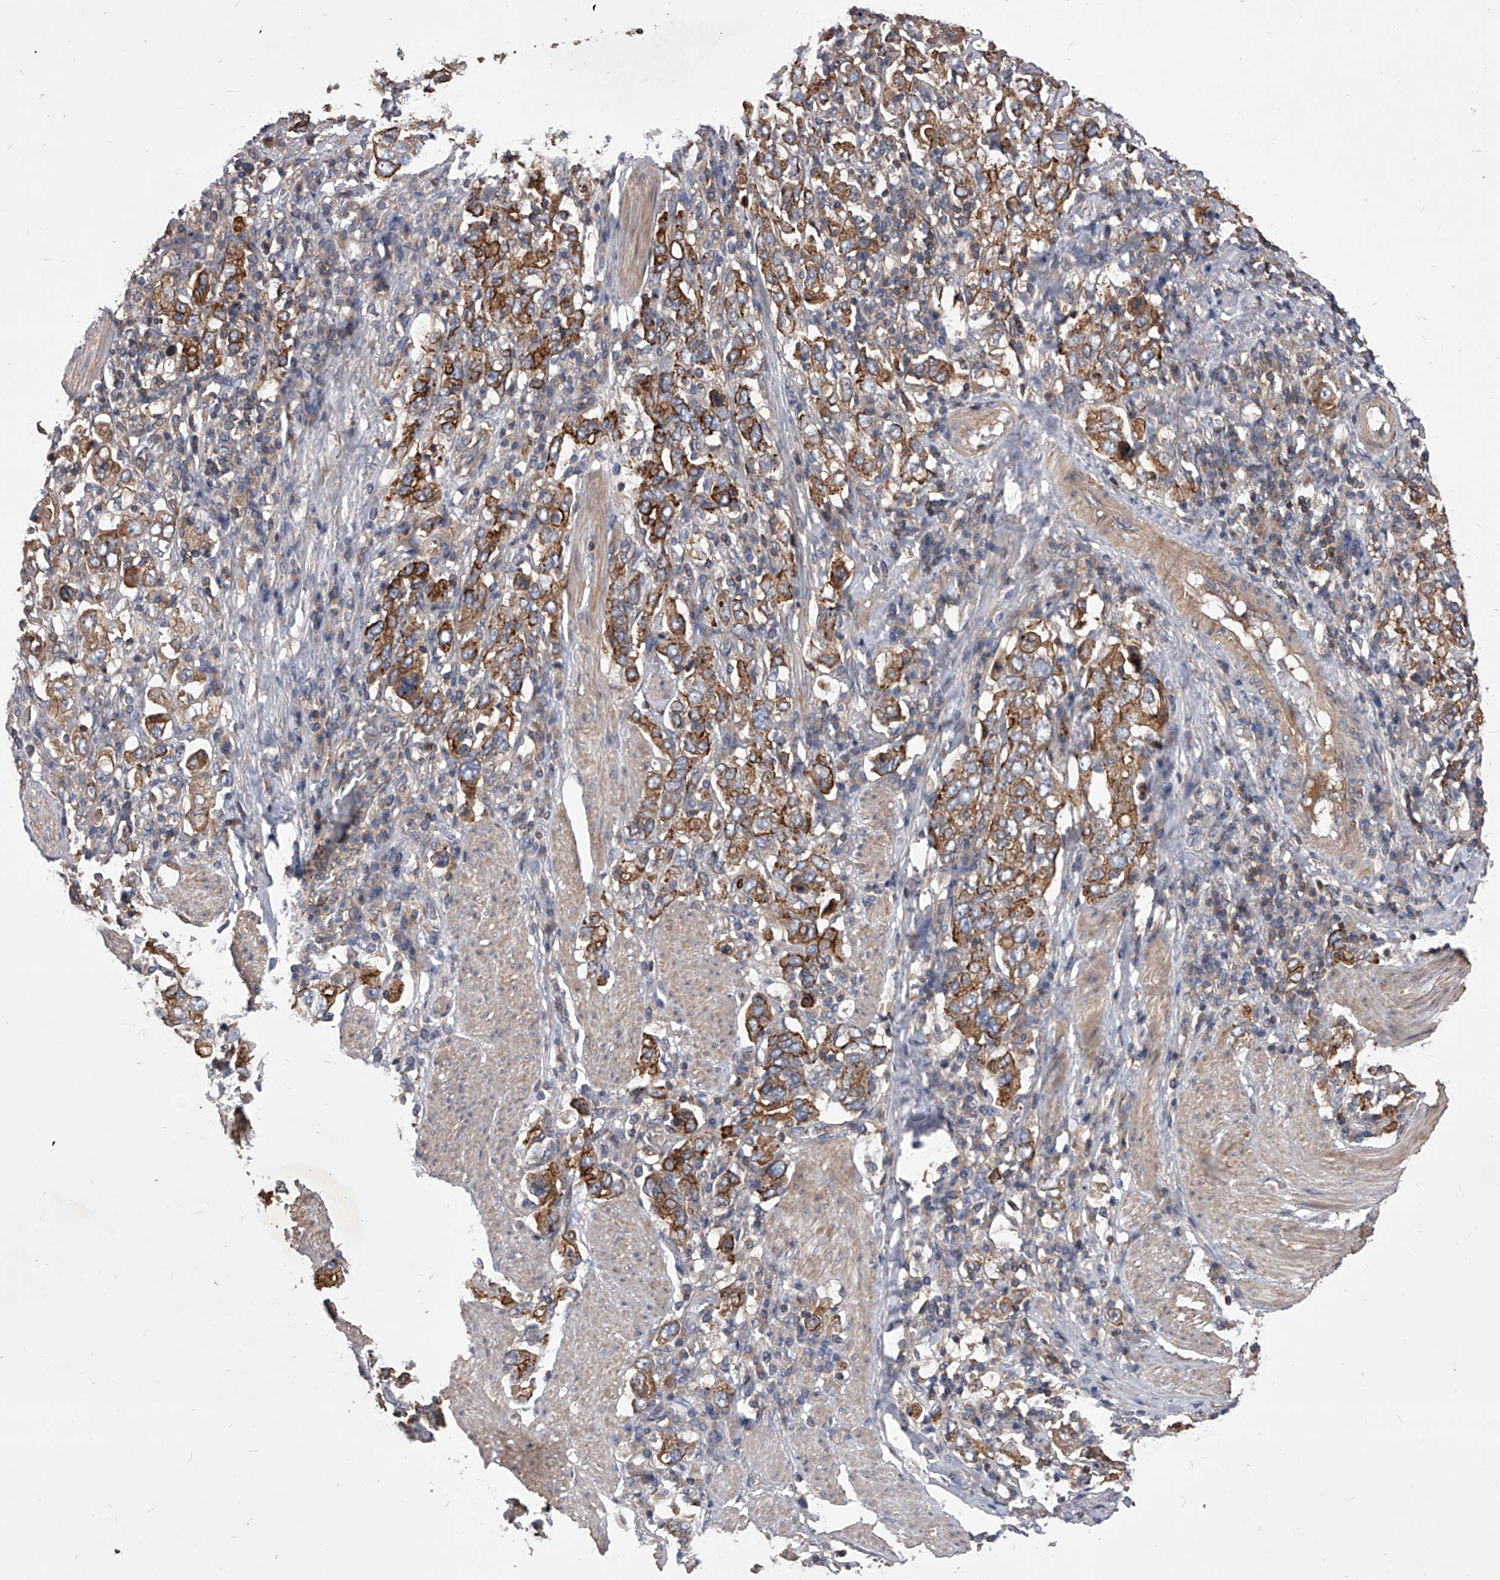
{"staining": {"intensity": "strong", "quantity": ">75%", "location": "cytoplasmic/membranous"}, "tissue": "stomach cancer", "cell_type": "Tumor cells", "image_type": "cancer", "snomed": [{"axis": "morphology", "description": "Adenocarcinoma, NOS"}, {"axis": "topography", "description": "Stomach, upper"}], "caption": "Stomach cancer stained with a brown dye reveals strong cytoplasmic/membranous positive positivity in approximately >75% of tumor cells.", "gene": "CUL7", "patient": {"sex": "male", "age": 62}}